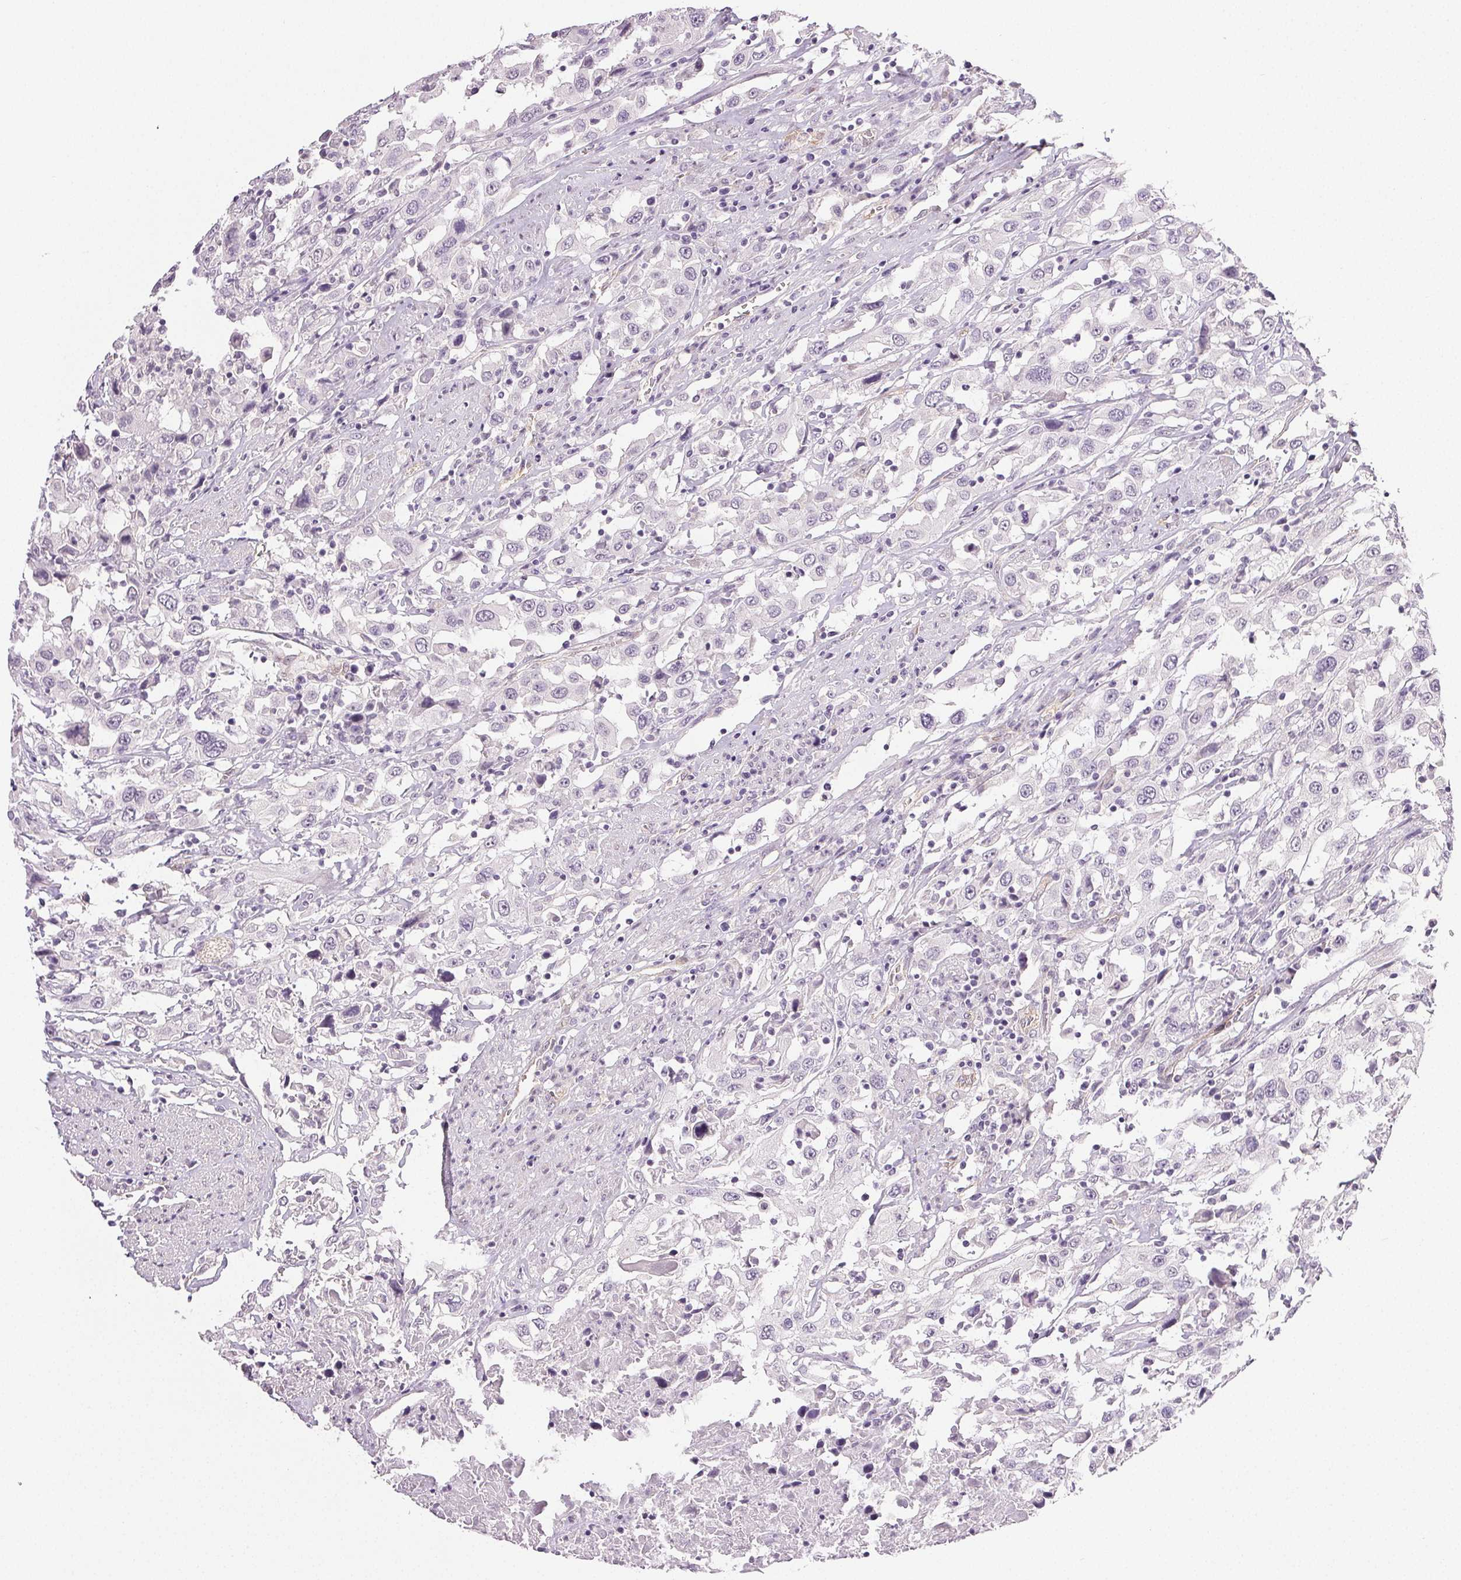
{"staining": {"intensity": "negative", "quantity": "none", "location": "none"}, "tissue": "urothelial cancer", "cell_type": "Tumor cells", "image_type": "cancer", "snomed": [{"axis": "morphology", "description": "Urothelial carcinoma, High grade"}, {"axis": "topography", "description": "Urinary bladder"}], "caption": "IHC image of urothelial cancer stained for a protein (brown), which reveals no staining in tumor cells. The staining is performed using DAB brown chromogen with nuclei counter-stained in using hematoxylin.", "gene": "PLCB1", "patient": {"sex": "male", "age": 61}}